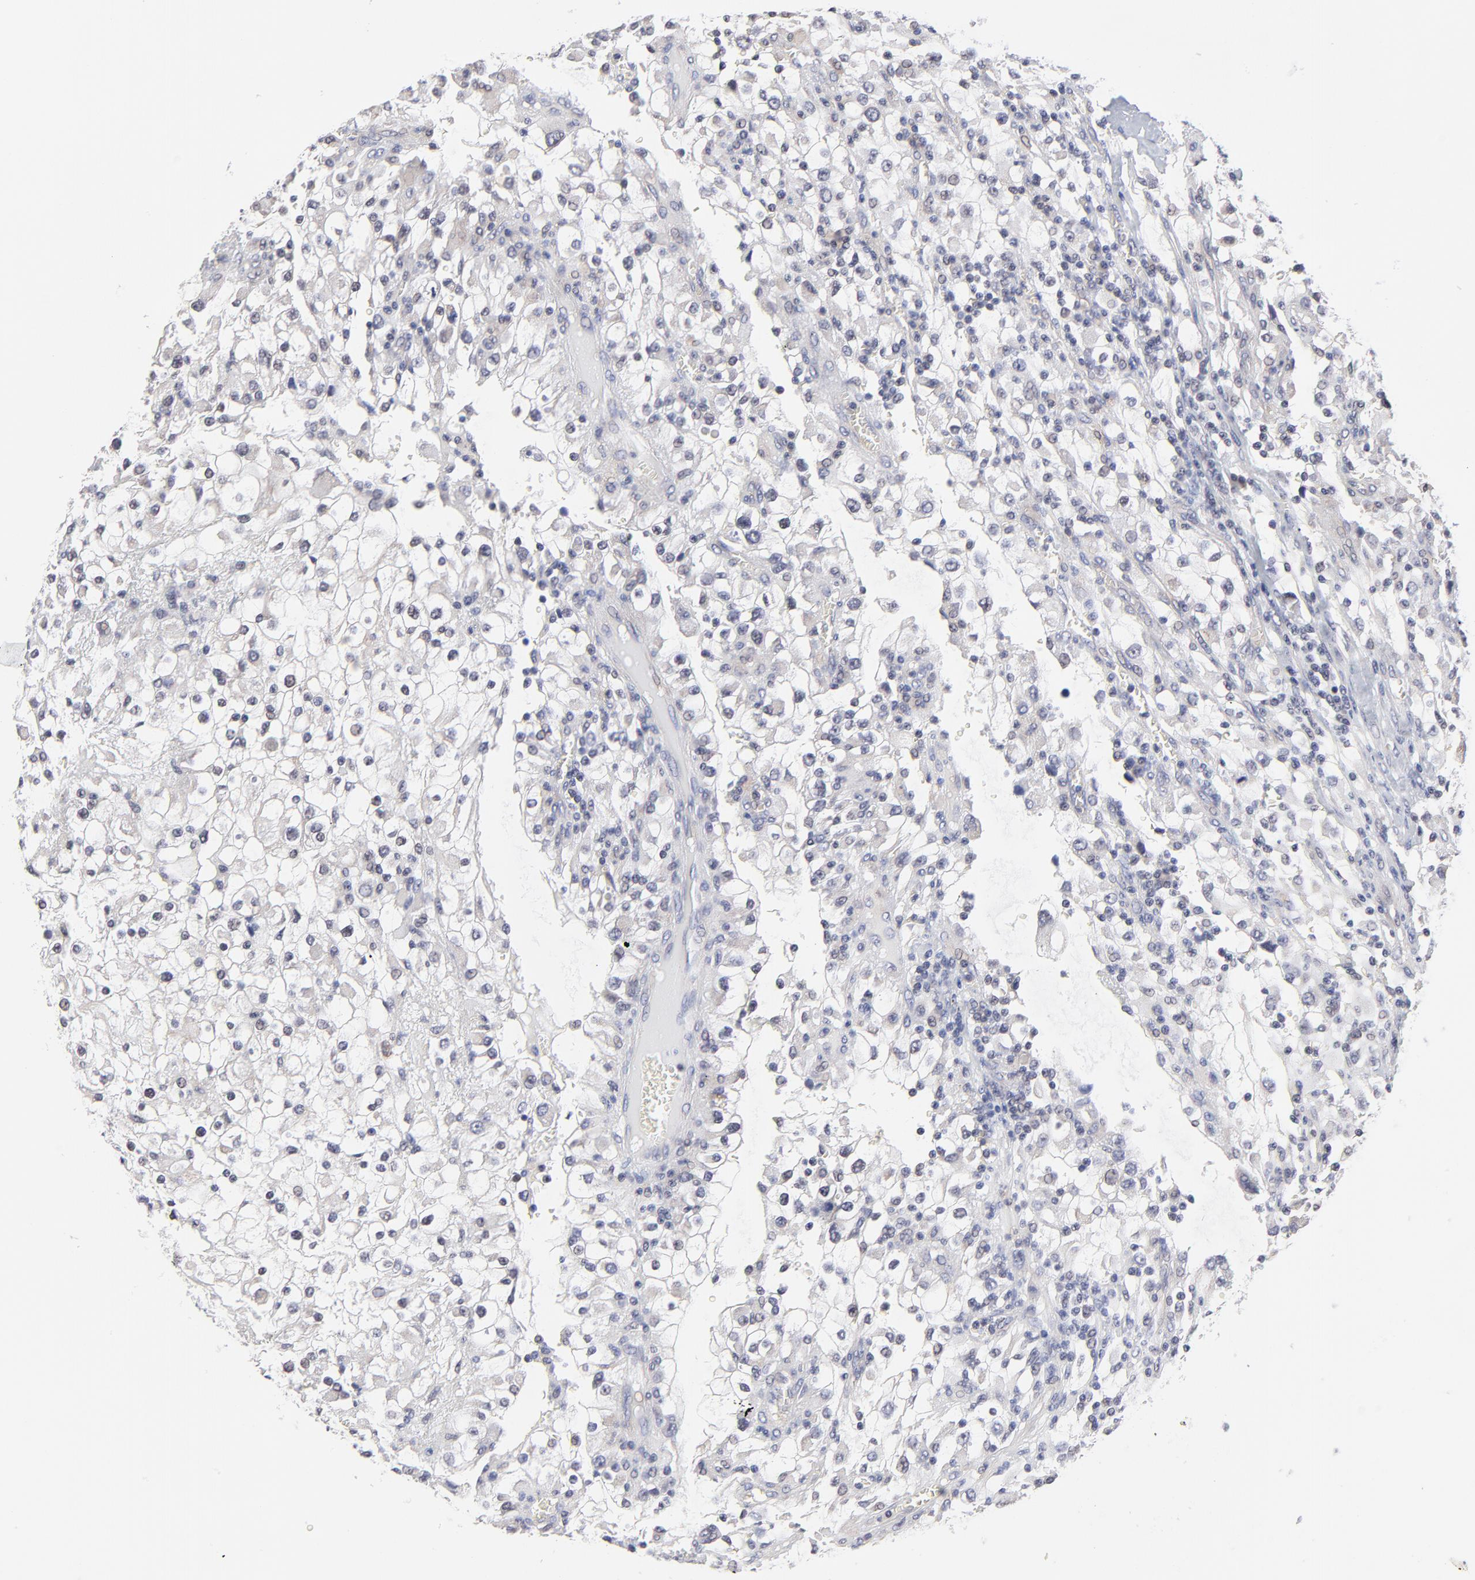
{"staining": {"intensity": "negative", "quantity": "none", "location": "none"}, "tissue": "renal cancer", "cell_type": "Tumor cells", "image_type": "cancer", "snomed": [{"axis": "morphology", "description": "Adenocarcinoma, NOS"}, {"axis": "topography", "description": "Kidney"}], "caption": "The micrograph demonstrates no significant positivity in tumor cells of renal cancer (adenocarcinoma).", "gene": "FBXO8", "patient": {"sex": "female", "age": 52}}